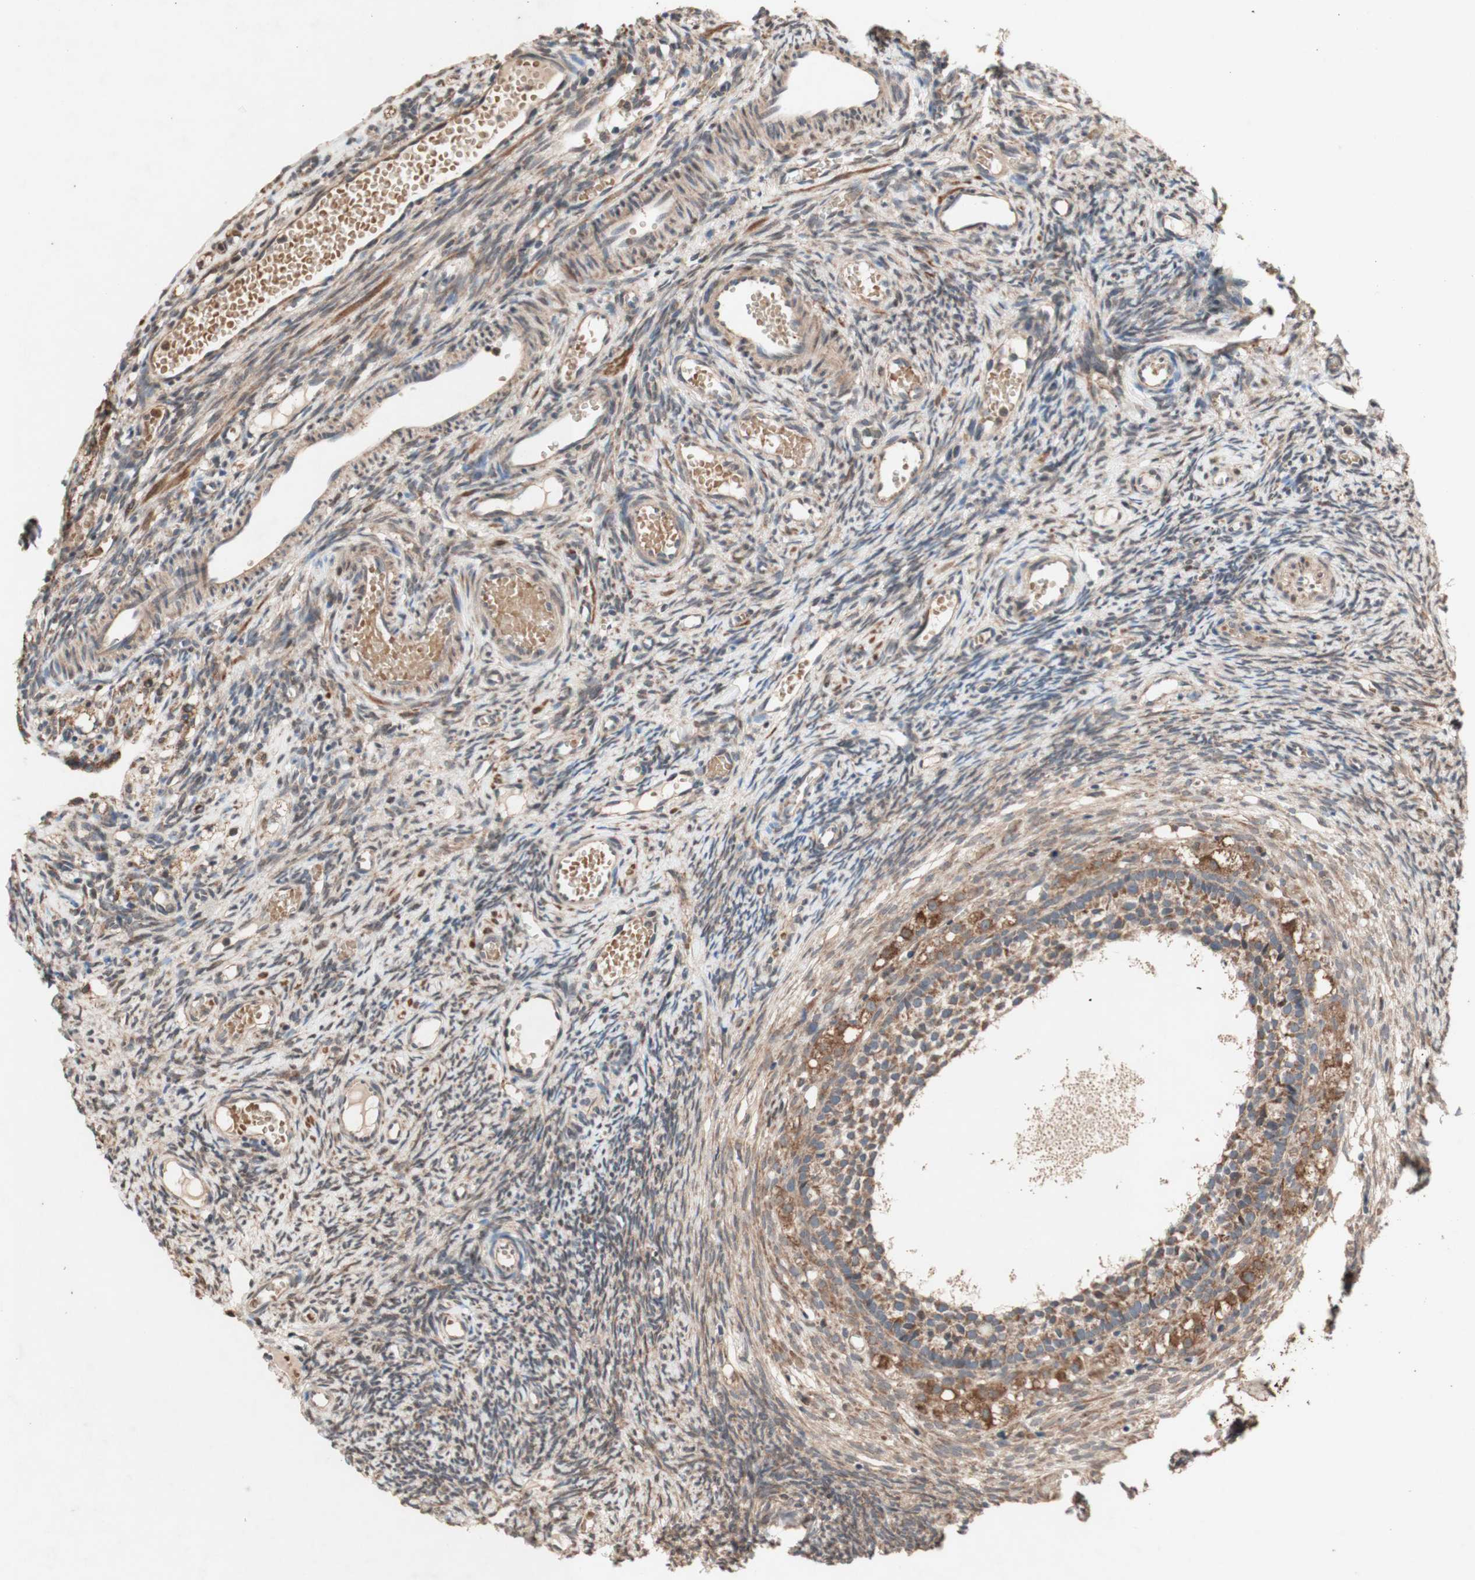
{"staining": {"intensity": "moderate", "quantity": "25%-75%", "location": "cytoplasmic/membranous"}, "tissue": "ovary", "cell_type": "Follicle cells", "image_type": "normal", "snomed": [{"axis": "morphology", "description": "Normal tissue, NOS"}, {"axis": "topography", "description": "Ovary"}], "caption": "Ovary stained with immunohistochemistry displays moderate cytoplasmic/membranous positivity in about 25%-75% of follicle cells.", "gene": "DDOST", "patient": {"sex": "female", "age": 35}}